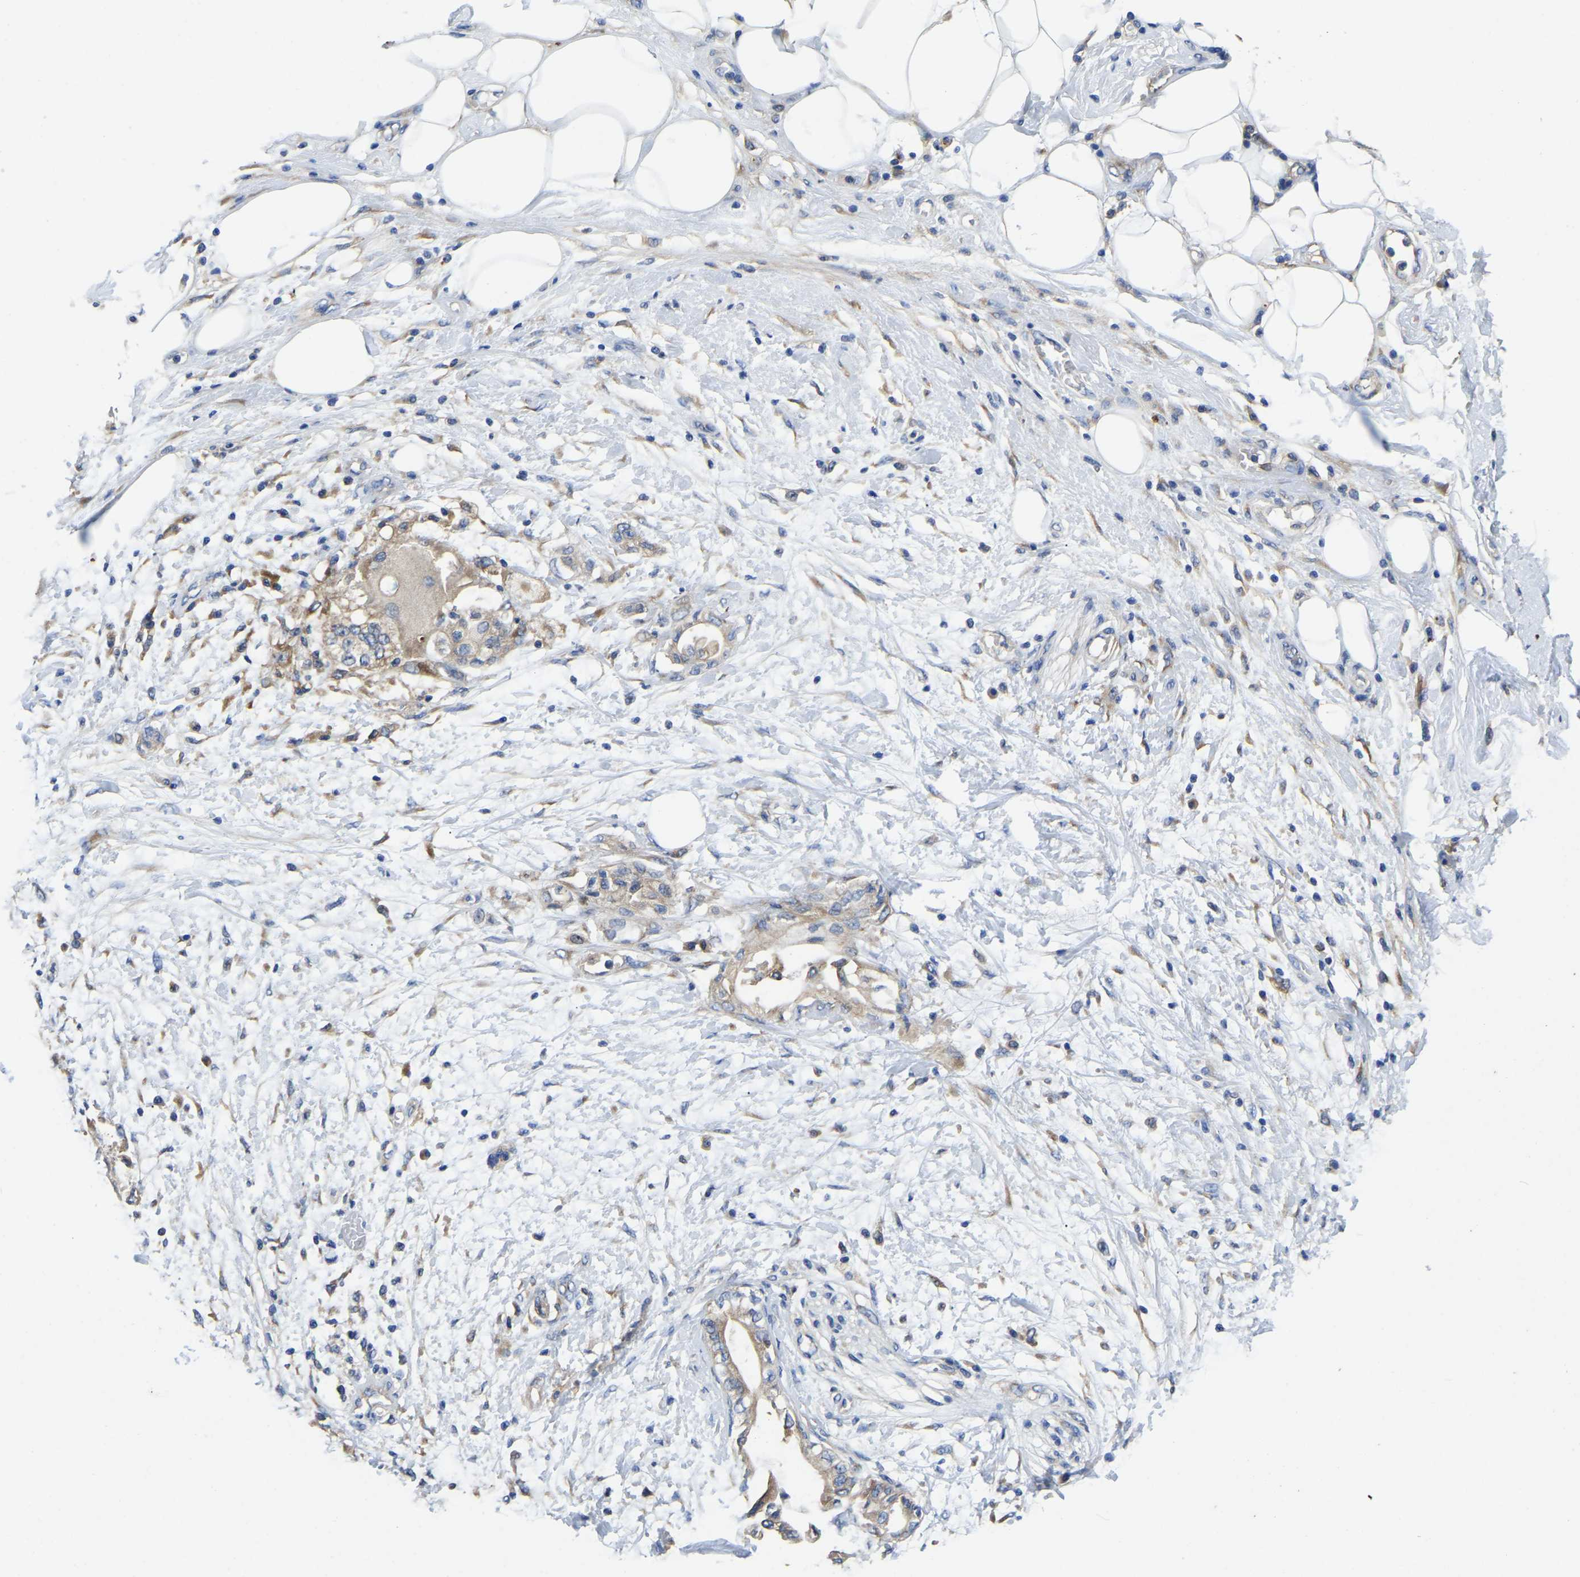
{"staining": {"intensity": "negative", "quantity": "none", "location": "none"}, "tissue": "adipose tissue", "cell_type": "Adipocytes", "image_type": "normal", "snomed": [{"axis": "morphology", "description": "Normal tissue, NOS"}, {"axis": "morphology", "description": "Adenocarcinoma, NOS"}, {"axis": "topography", "description": "Duodenum"}, {"axis": "topography", "description": "Peripheral nerve tissue"}], "caption": "Immunohistochemical staining of unremarkable adipose tissue demonstrates no significant expression in adipocytes.", "gene": "STAT2", "patient": {"sex": "female", "age": 60}}